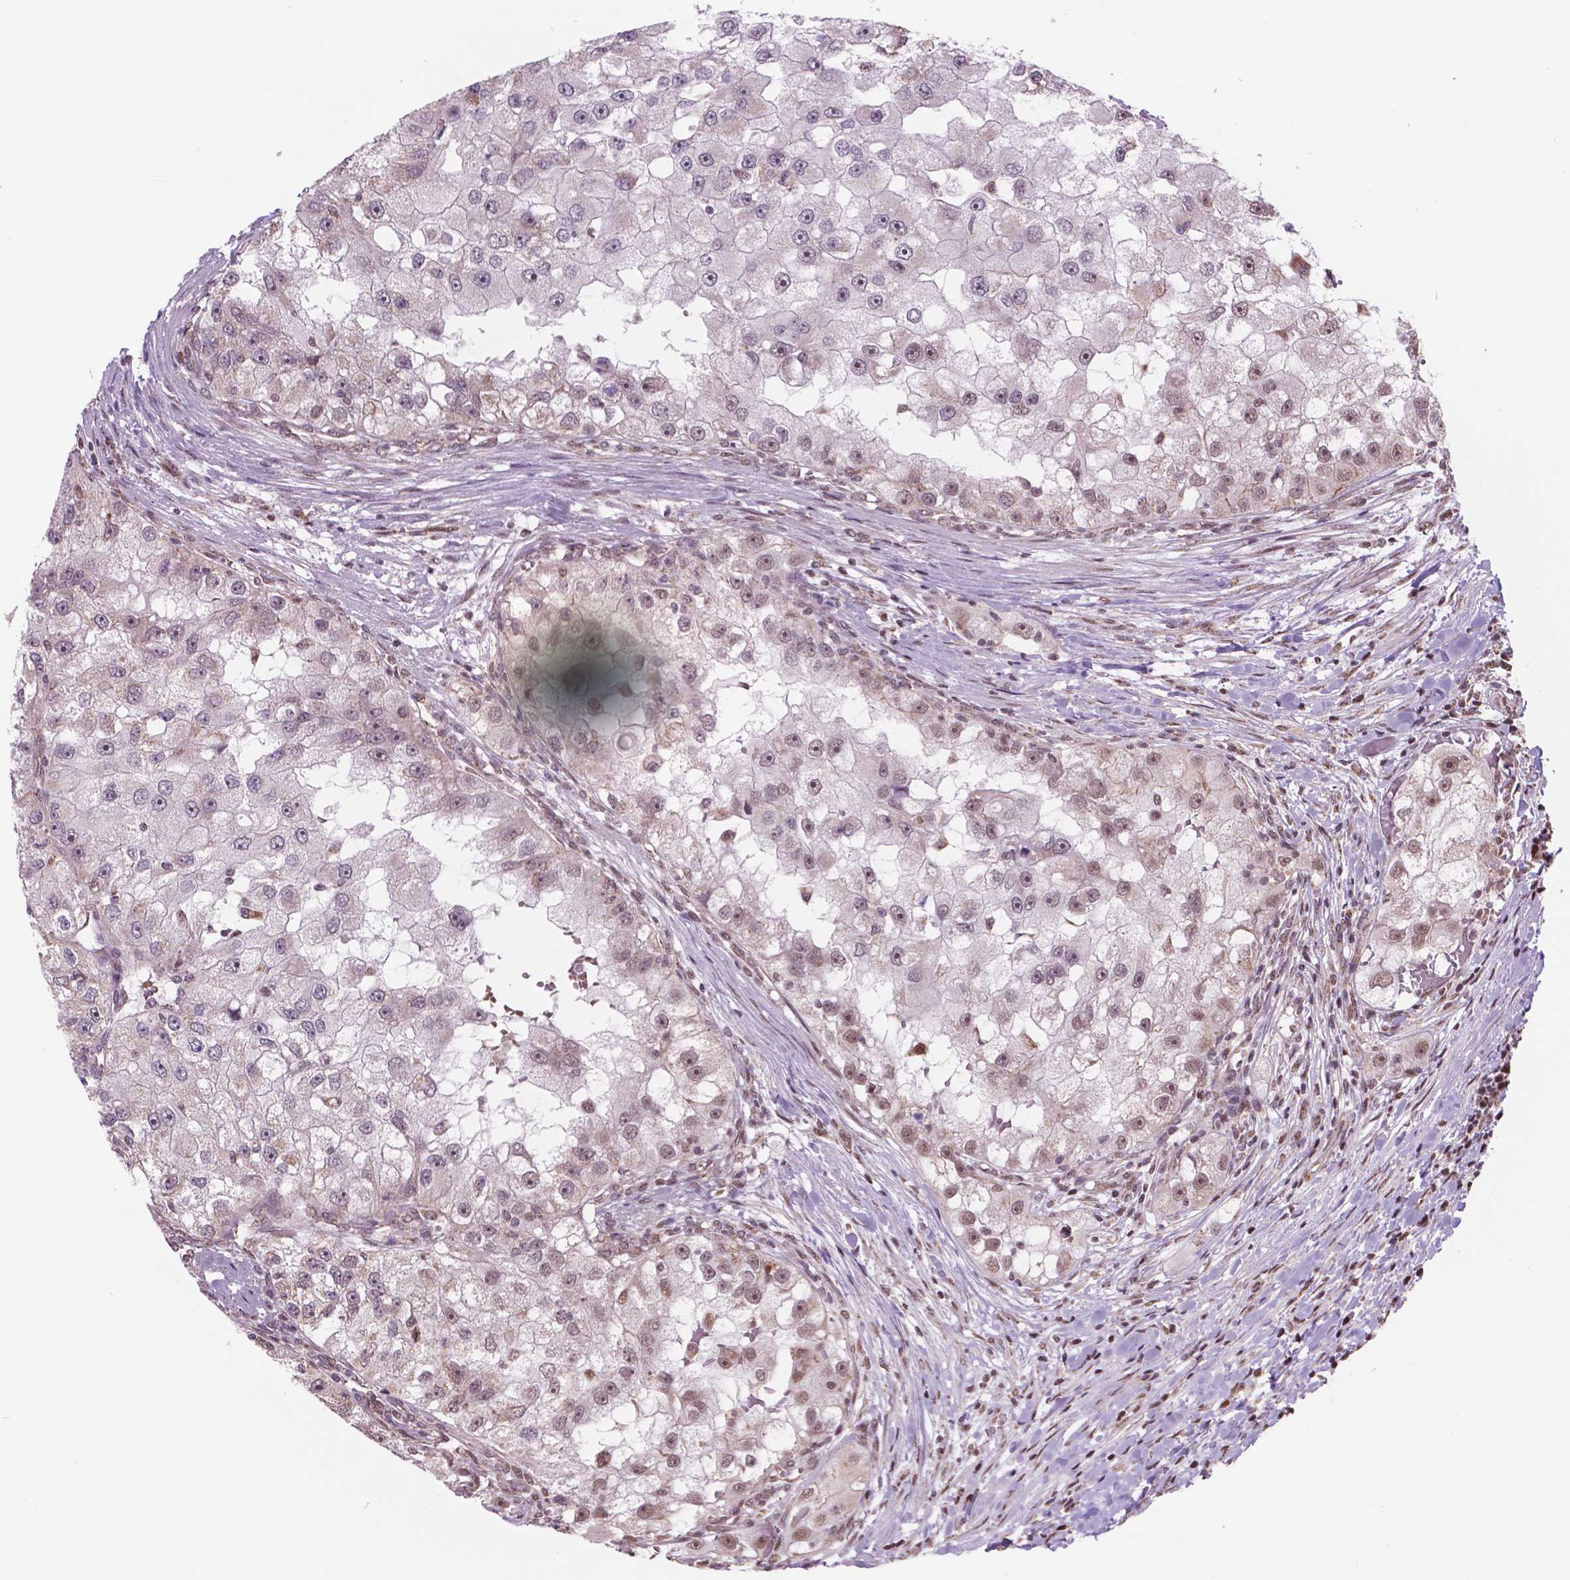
{"staining": {"intensity": "moderate", "quantity": "25%-75%", "location": "cytoplasmic/membranous,nuclear"}, "tissue": "renal cancer", "cell_type": "Tumor cells", "image_type": "cancer", "snomed": [{"axis": "morphology", "description": "Adenocarcinoma, NOS"}, {"axis": "topography", "description": "Kidney"}], "caption": "Renal cancer (adenocarcinoma) stained with immunohistochemistry reveals moderate cytoplasmic/membranous and nuclear expression in approximately 25%-75% of tumor cells.", "gene": "NDUFA10", "patient": {"sex": "male", "age": 63}}